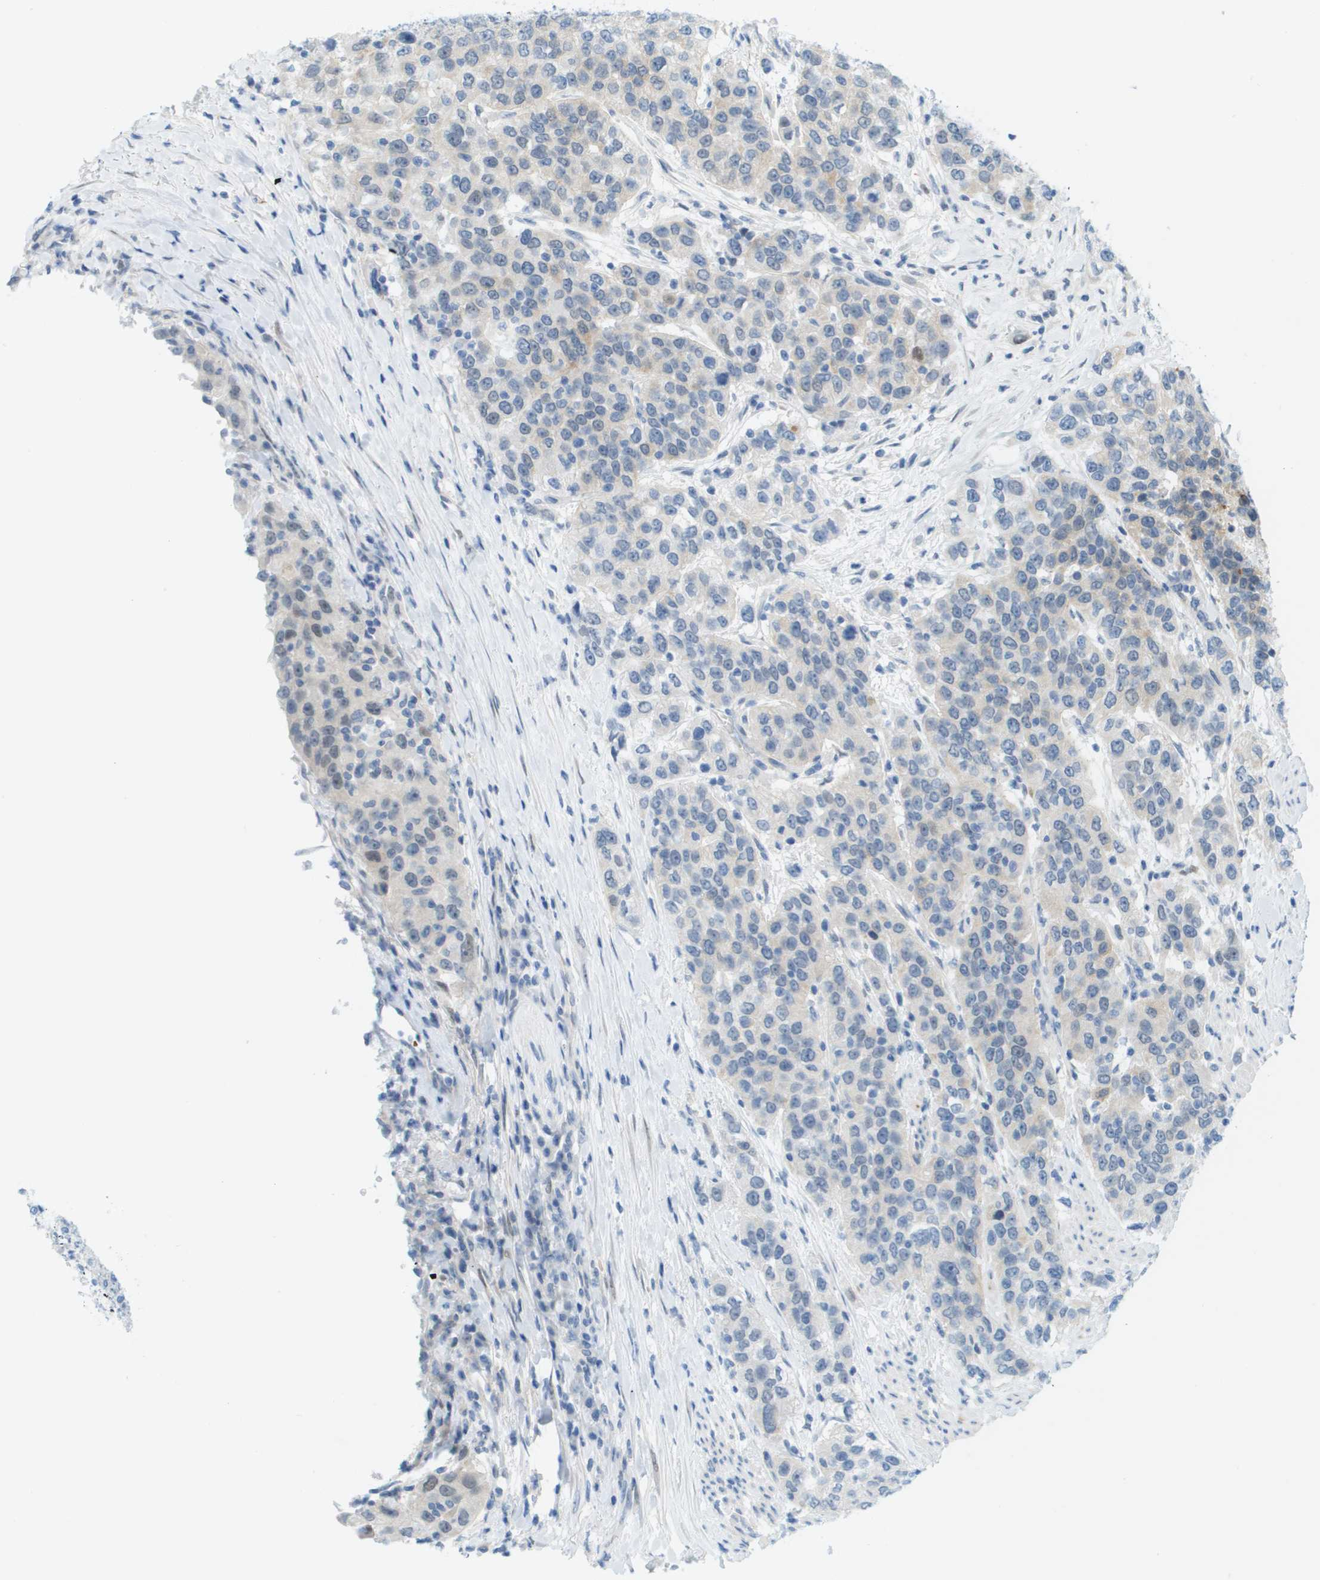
{"staining": {"intensity": "negative", "quantity": "none", "location": "none"}, "tissue": "urothelial cancer", "cell_type": "Tumor cells", "image_type": "cancer", "snomed": [{"axis": "morphology", "description": "Urothelial carcinoma, High grade"}, {"axis": "topography", "description": "Urinary bladder"}], "caption": "An image of human urothelial cancer is negative for staining in tumor cells.", "gene": "CUL9", "patient": {"sex": "female", "age": 80}}